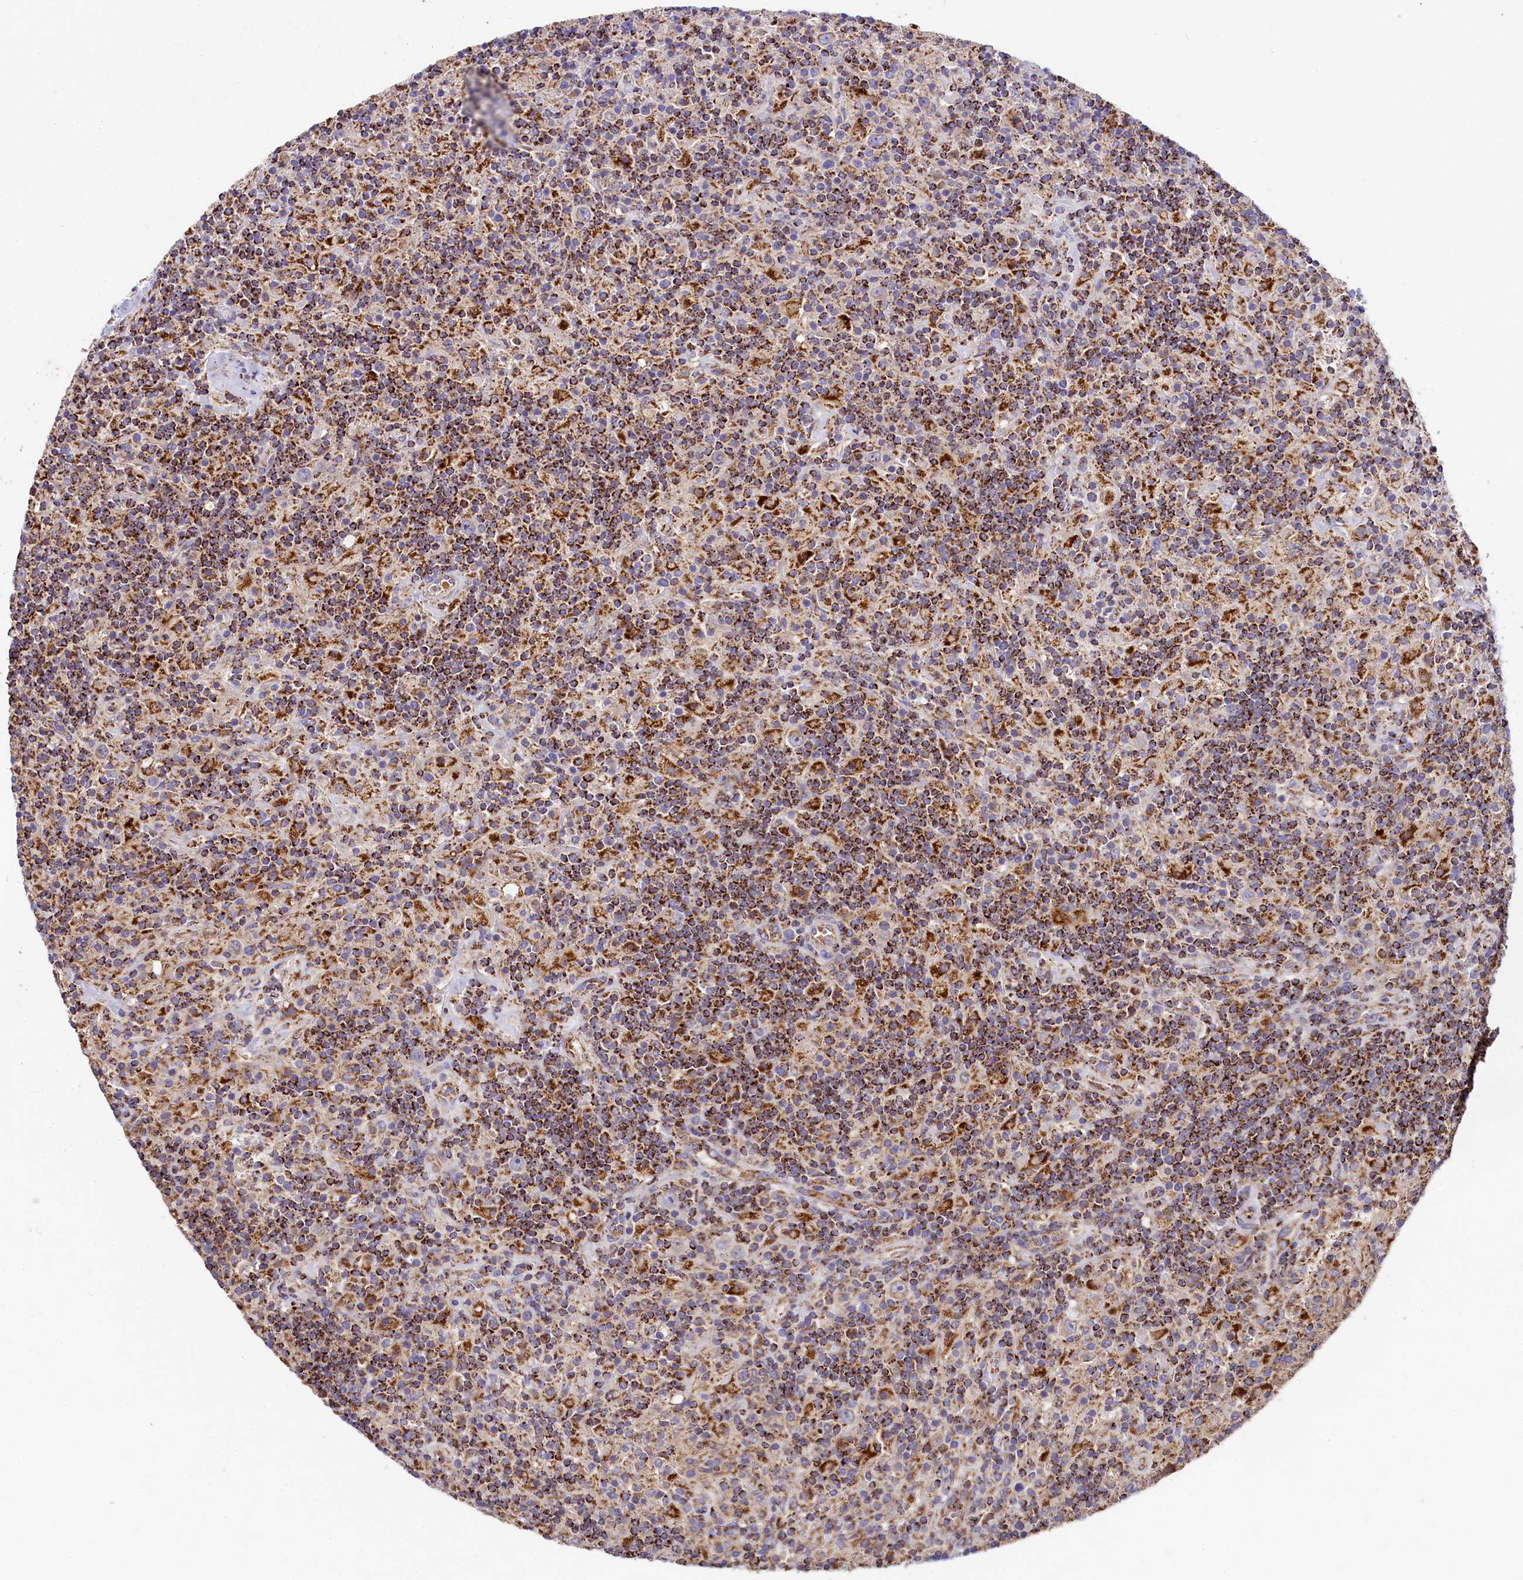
{"staining": {"intensity": "moderate", "quantity": "25%-75%", "location": "cytoplasmic/membranous"}, "tissue": "lymphoma", "cell_type": "Tumor cells", "image_type": "cancer", "snomed": [{"axis": "morphology", "description": "Hodgkin's disease, NOS"}, {"axis": "topography", "description": "Lymph node"}], "caption": "Tumor cells reveal moderate cytoplasmic/membranous positivity in approximately 25%-75% of cells in Hodgkin's disease. The staining was performed using DAB (3,3'-diaminobenzidine), with brown indicating positive protein expression. Nuclei are stained blue with hematoxylin.", "gene": "CLYBL", "patient": {"sex": "male", "age": 70}}